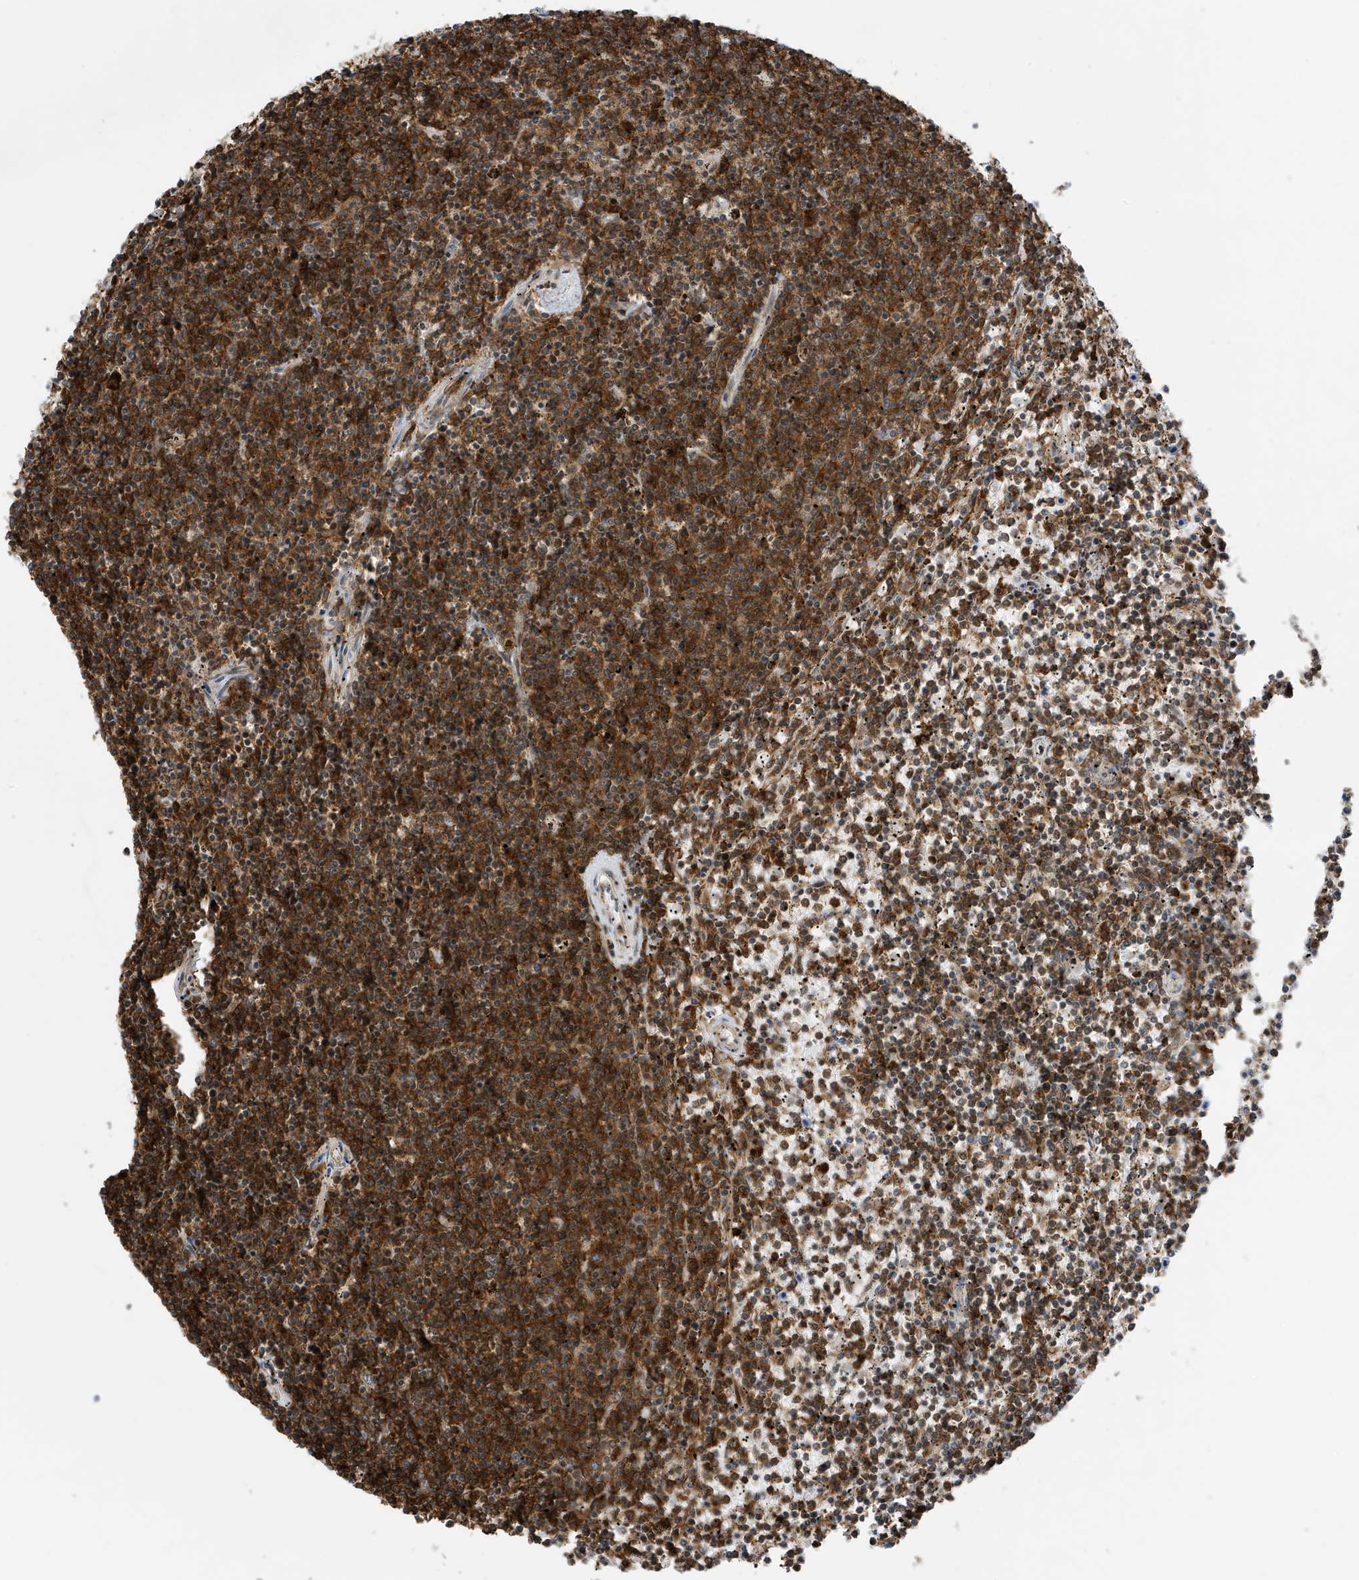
{"staining": {"intensity": "strong", "quantity": ">75%", "location": "cytoplasmic/membranous"}, "tissue": "lymphoma", "cell_type": "Tumor cells", "image_type": "cancer", "snomed": [{"axis": "morphology", "description": "Malignant lymphoma, non-Hodgkin's type, Low grade"}, {"axis": "topography", "description": "Spleen"}], "caption": "About >75% of tumor cells in lymphoma show strong cytoplasmic/membranous protein positivity as visualized by brown immunohistochemical staining.", "gene": "TATDN3", "patient": {"sex": "female", "age": 50}}